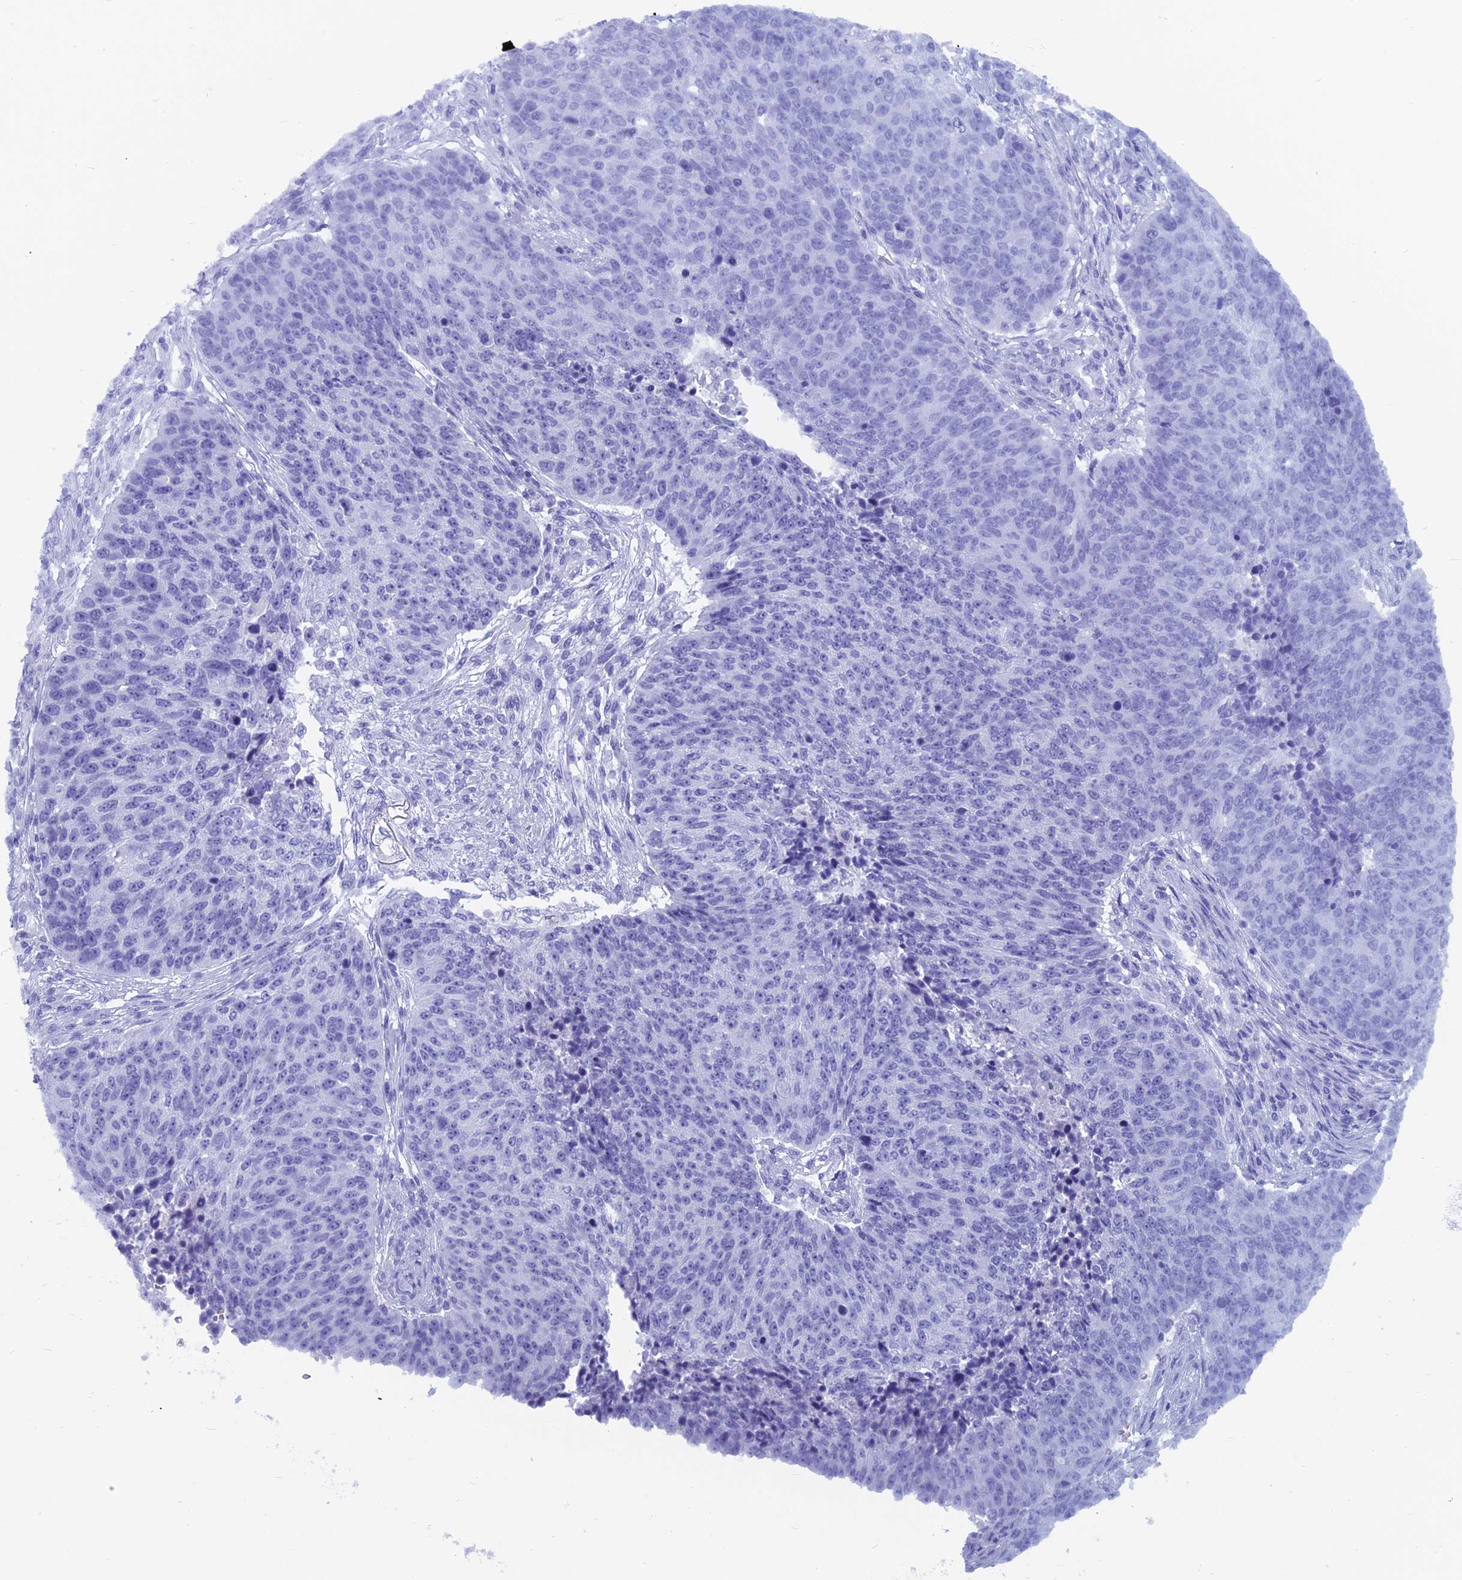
{"staining": {"intensity": "negative", "quantity": "none", "location": "none"}, "tissue": "lung cancer", "cell_type": "Tumor cells", "image_type": "cancer", "snomed": [{"axis": "morphology", "description": "Normal tissue, NOS"}, {"axis": "morphology", "description": "Squamous cell carcinoma, NOS"}, {"axis": "topography", "description": "Lymph node"}, {"axis": "topography", "description": "Lung"}], "caption": "This is a image of immunohistochemistry staining of lung squamous cell carcinoma, which shows no expression in tumor cells.", "gene": "CAPS", "patient": {"sex": "male", "age": 66}}